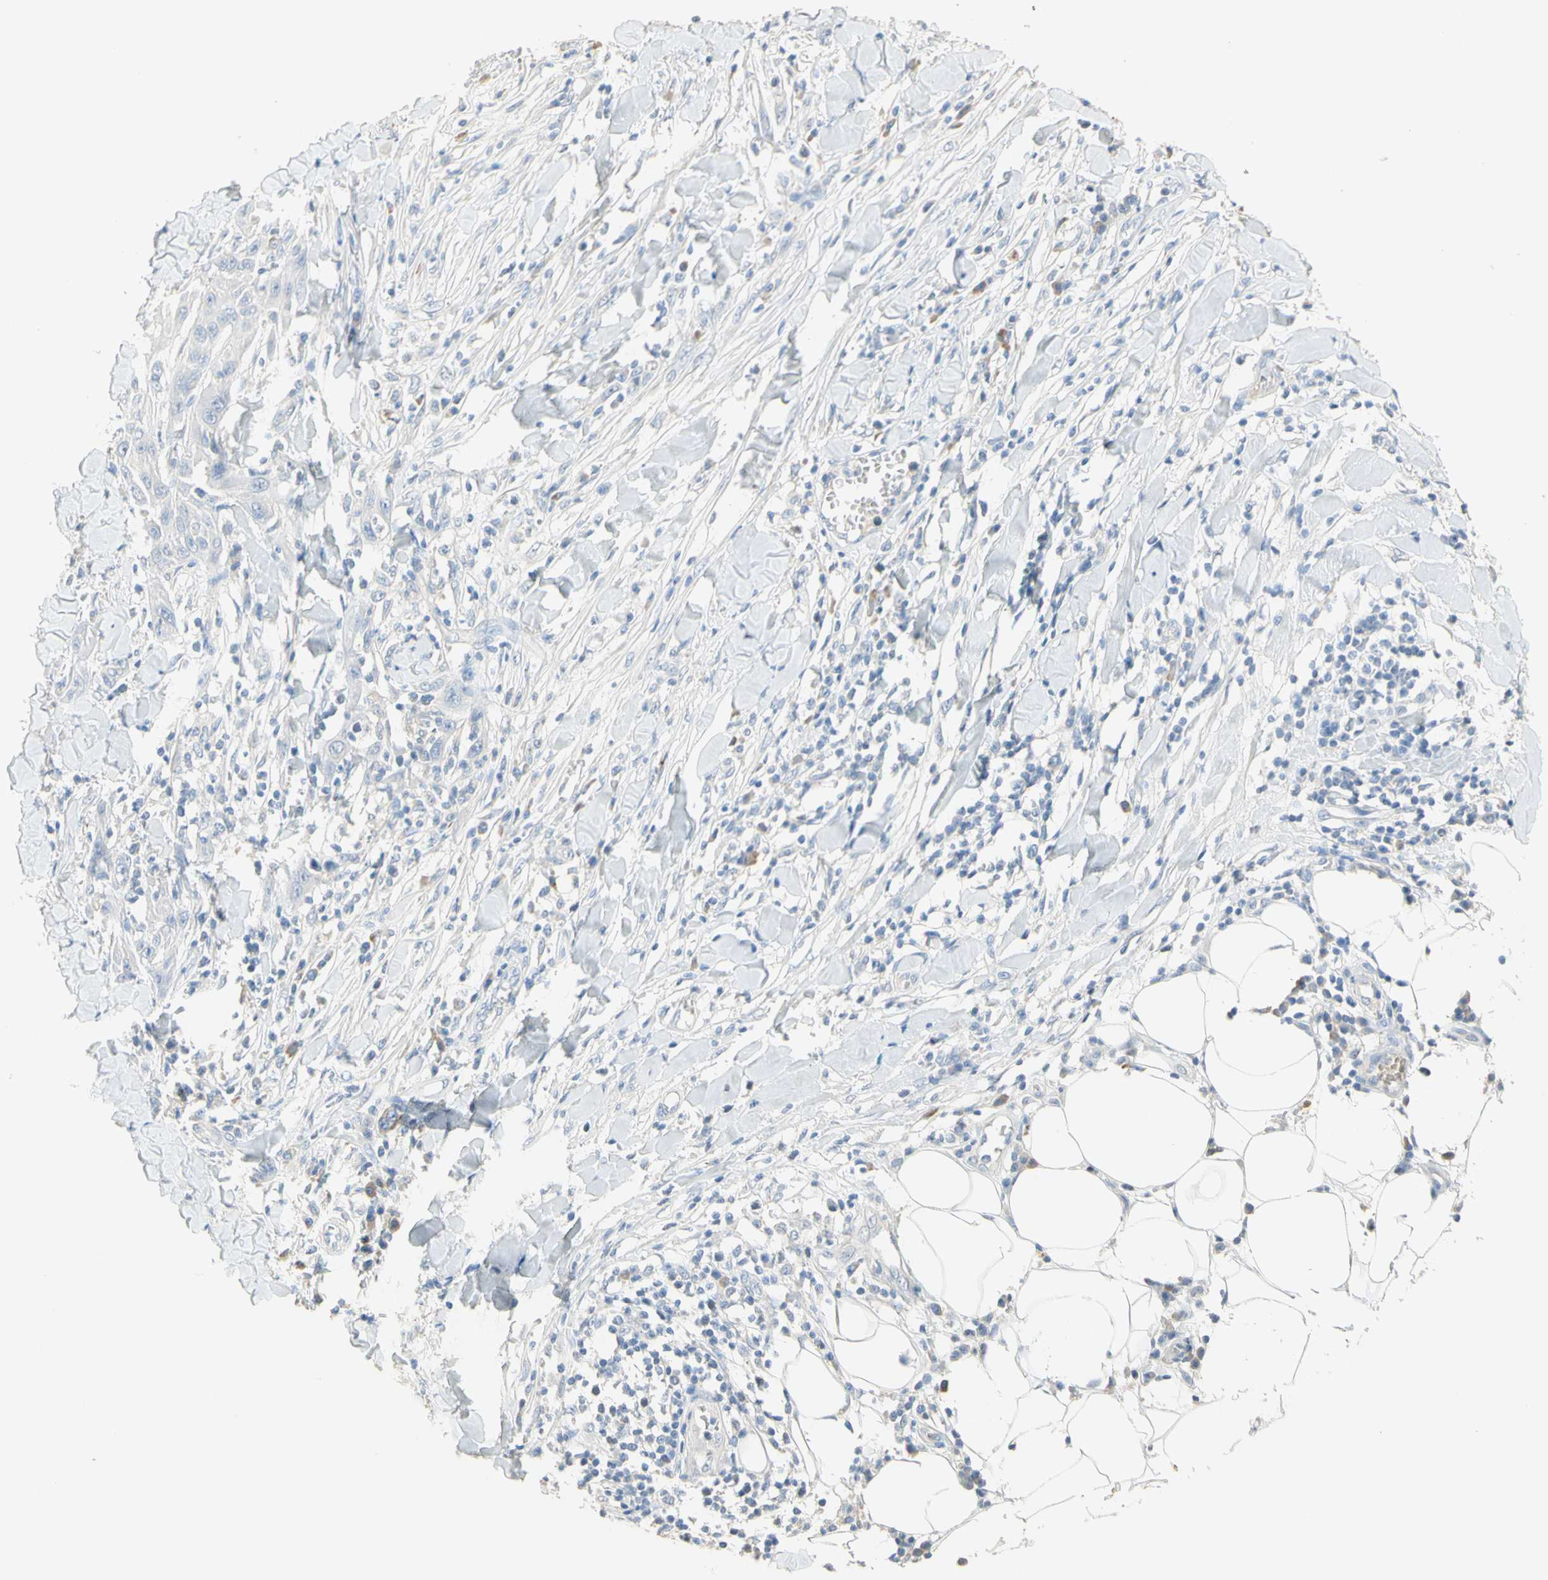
{"staining": {"intensity": "negative", "quantity": "none", "location": "none"}, "tissue": "skin cancer", "cell_type": "Tumor cells", "image_type": "cancer", "snomed": [{"axis": "morphology", "description": "Squamous cell carcinoma, NOS"}, {"axis": "topography", "description": "Skin"}], "caption": "Tumor cells show no significant protein positivity in skin cancer (squamous cell carcinoma). (Brightfield microscopy of DAB immunohistochemistry (IHC) at high magnification).", "gene": "NECTIN4", "patient": {"sex": "male", "age": 24}}